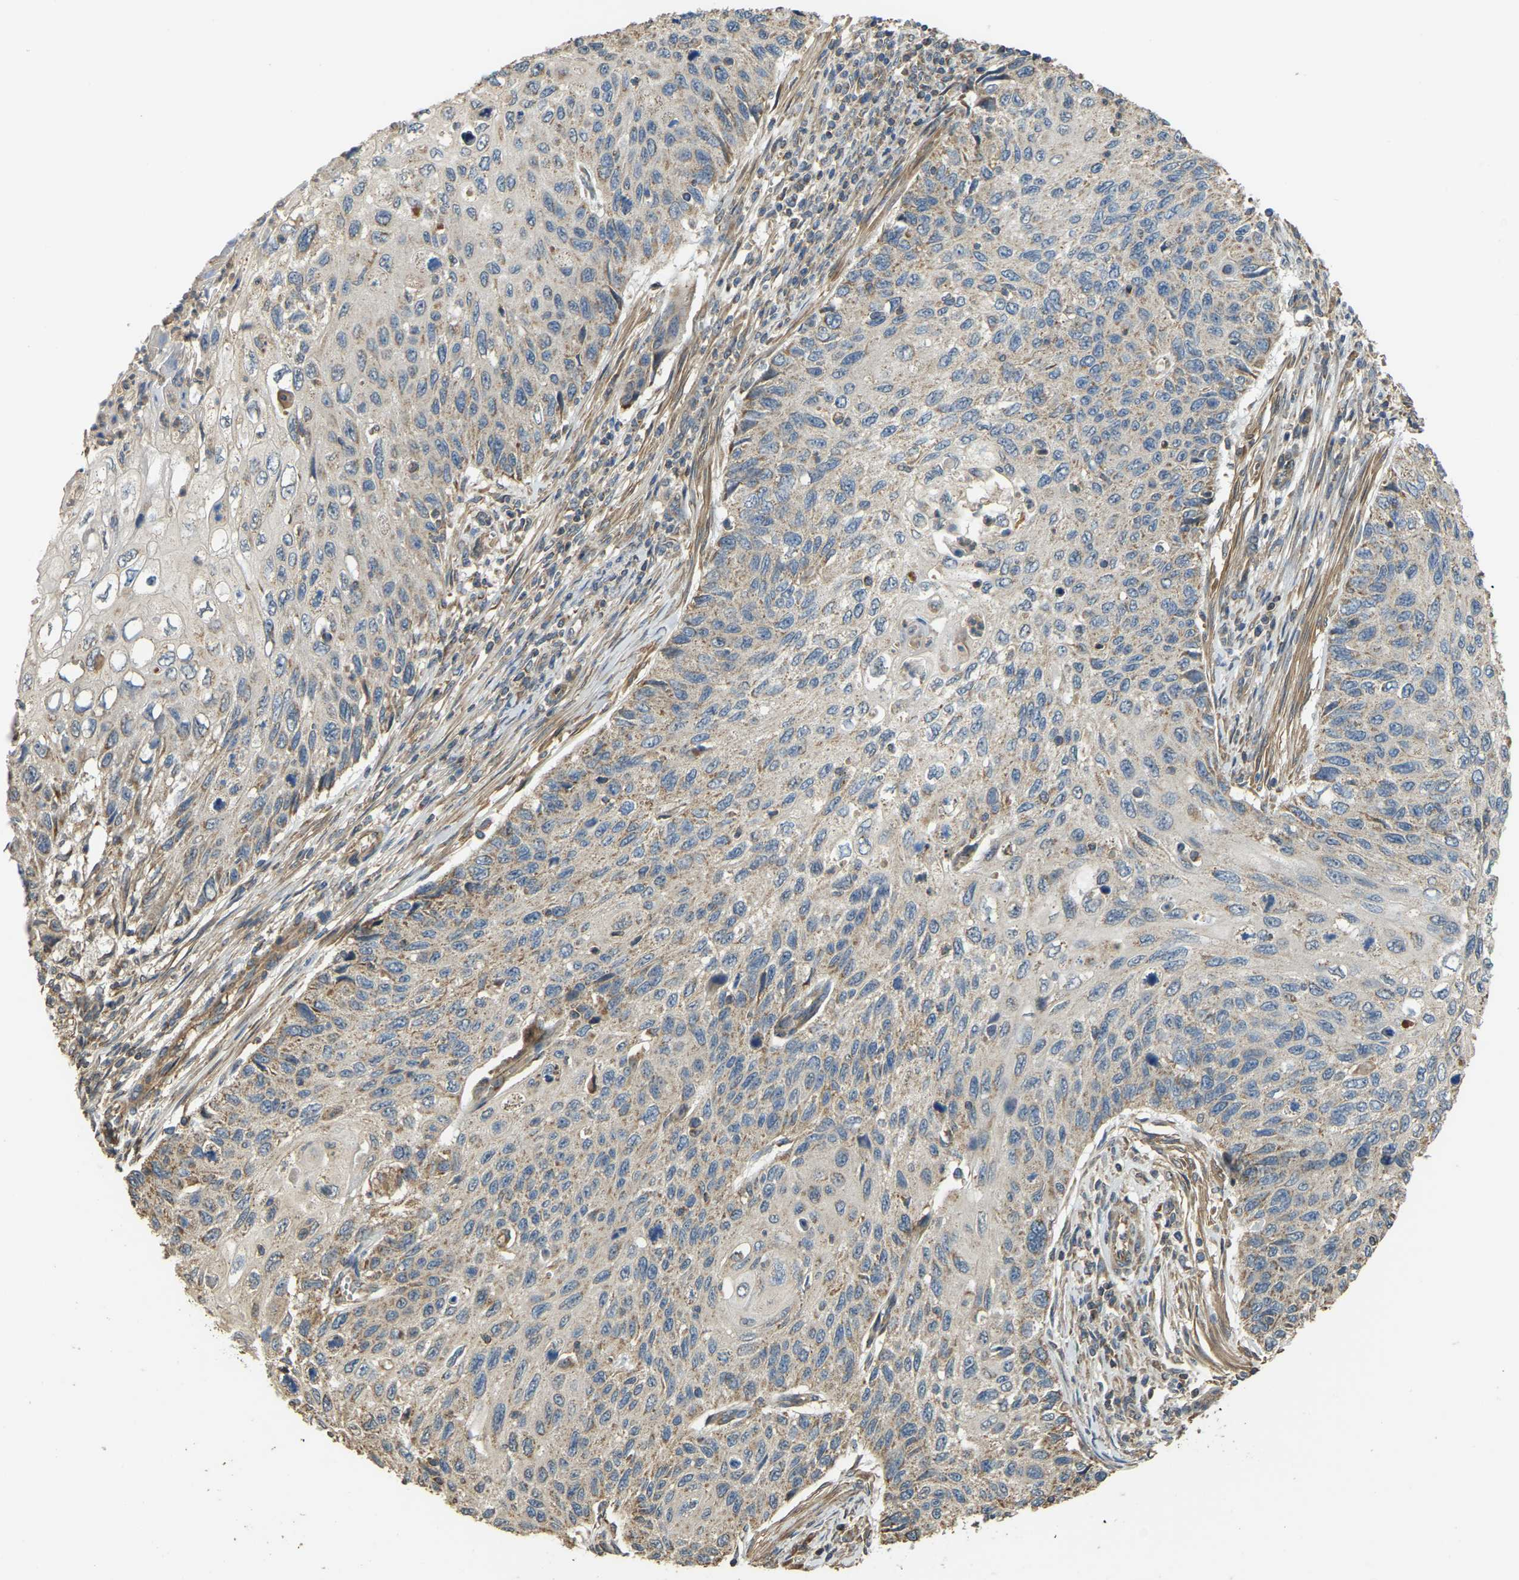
{"staining": {"intensity": "weak", "quantity": ">75%", "location": "cytoplasmic/membranous"}, "tissue": "cervical cancer", "cell_type": "Tumor cells", "image_type": "cancer", "snomed": [{"axis": "morphology", "description": "Squamous cell carcinoma, NOS"}, {"axis": "topography", "description": "Cervix"}], "caption": "This photomicrograph reveals immunohistochemistry (IHC) staining of human cervical squamous cell carcinoma, with low weak cytoplasmic/membranous expression in about >75% of tumor cells.", "gene": "GNG2", "patient": {"sex": "female", "age": 70}}